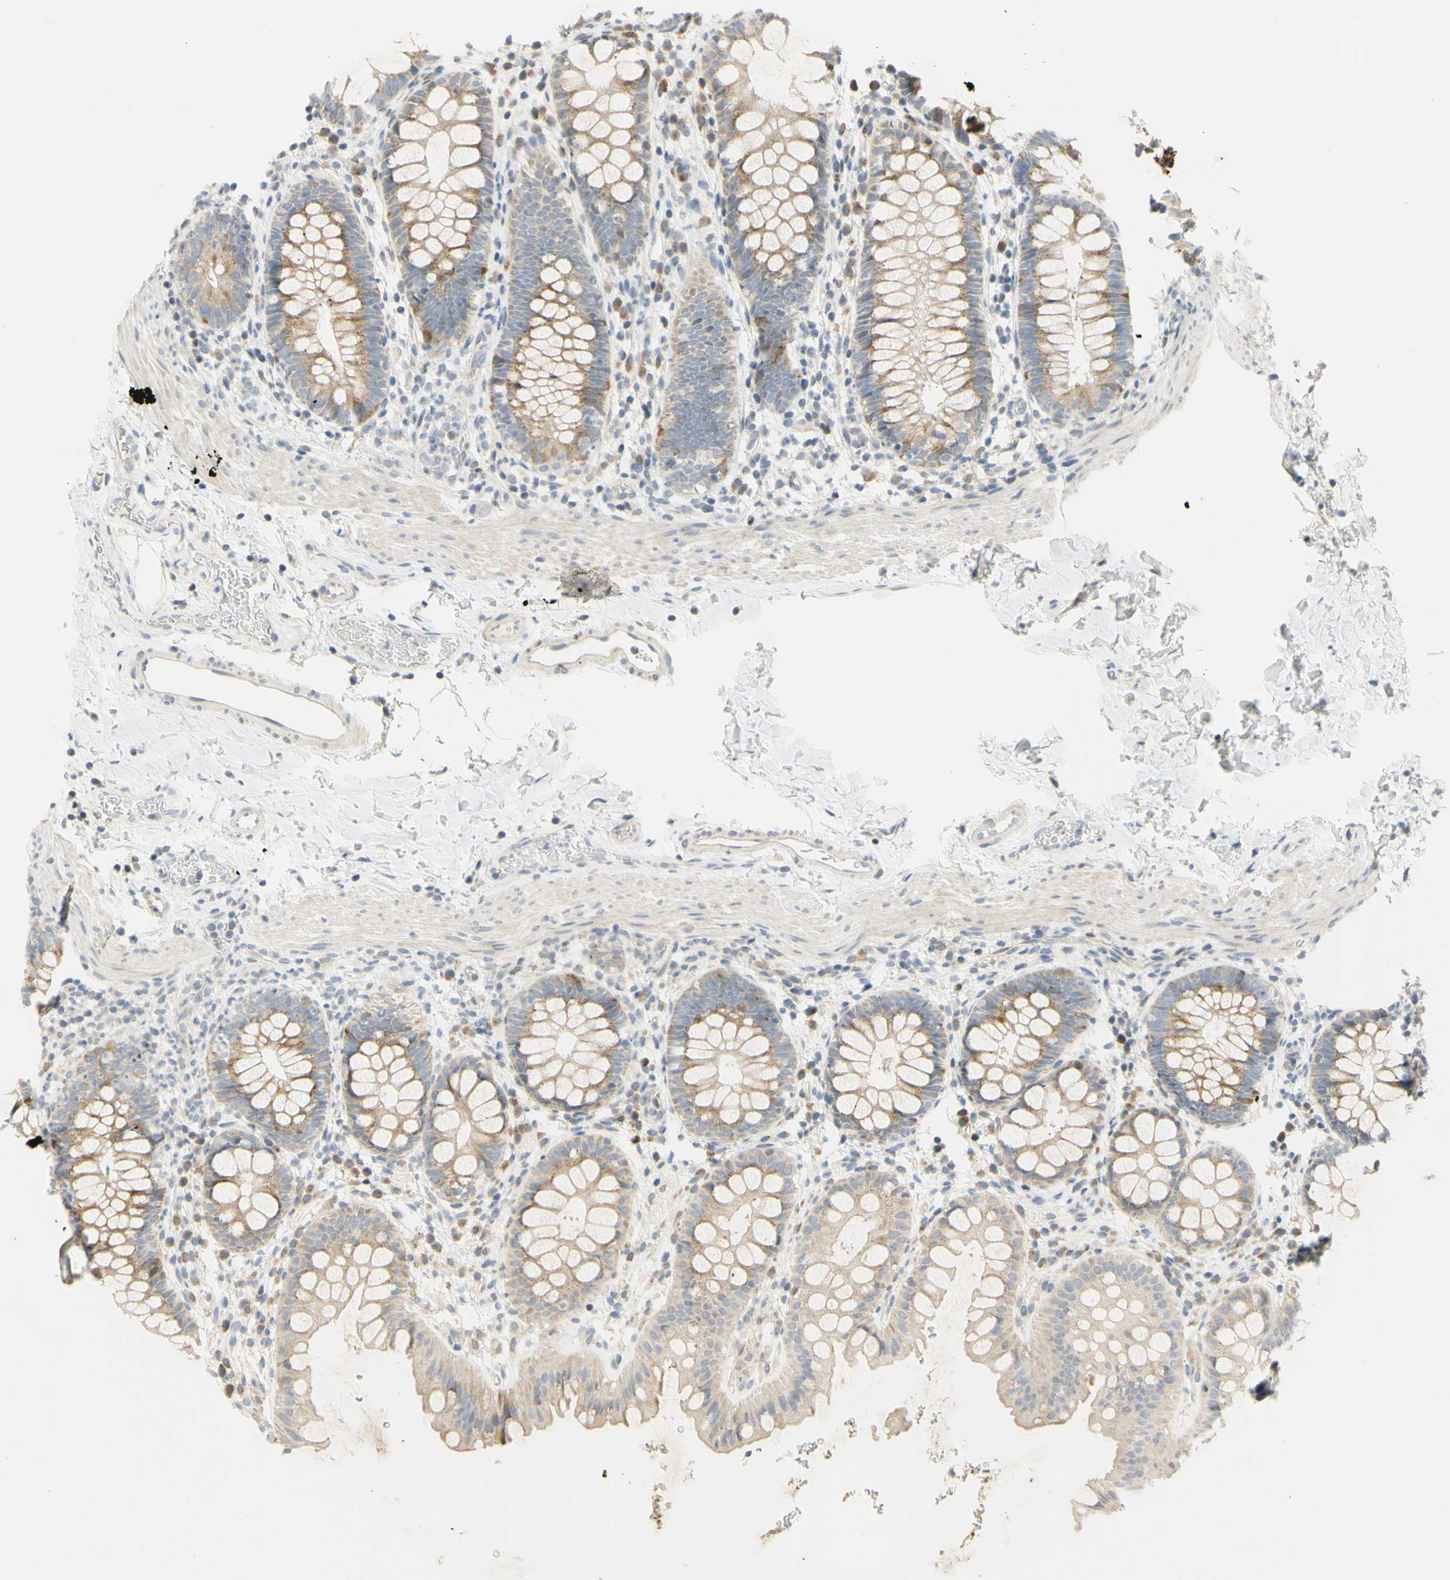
{"staining": {"intensity": "weak", "quantity": ">75%", "location": "cytoplasmic/membranous"}, "tissue": "rectum", "cell_type": "Glandular cells", "image_type": "normal", "snomed": [{"axis": "morphology", "description": "Normal tissue, NOS"}, {"axis": "topography", "description": "Rectum"}], "caption": "The image demonstrates immunohistochemical staining of unremarkable rectum. There is weak cytoplasmic/membranous staining is seen in about >75% of glandular cells. The protein is shown in brown color, while the nuclei are stained blue.", "gene": "CCNB2", "patient": {"sex": "female", "age": 24}}